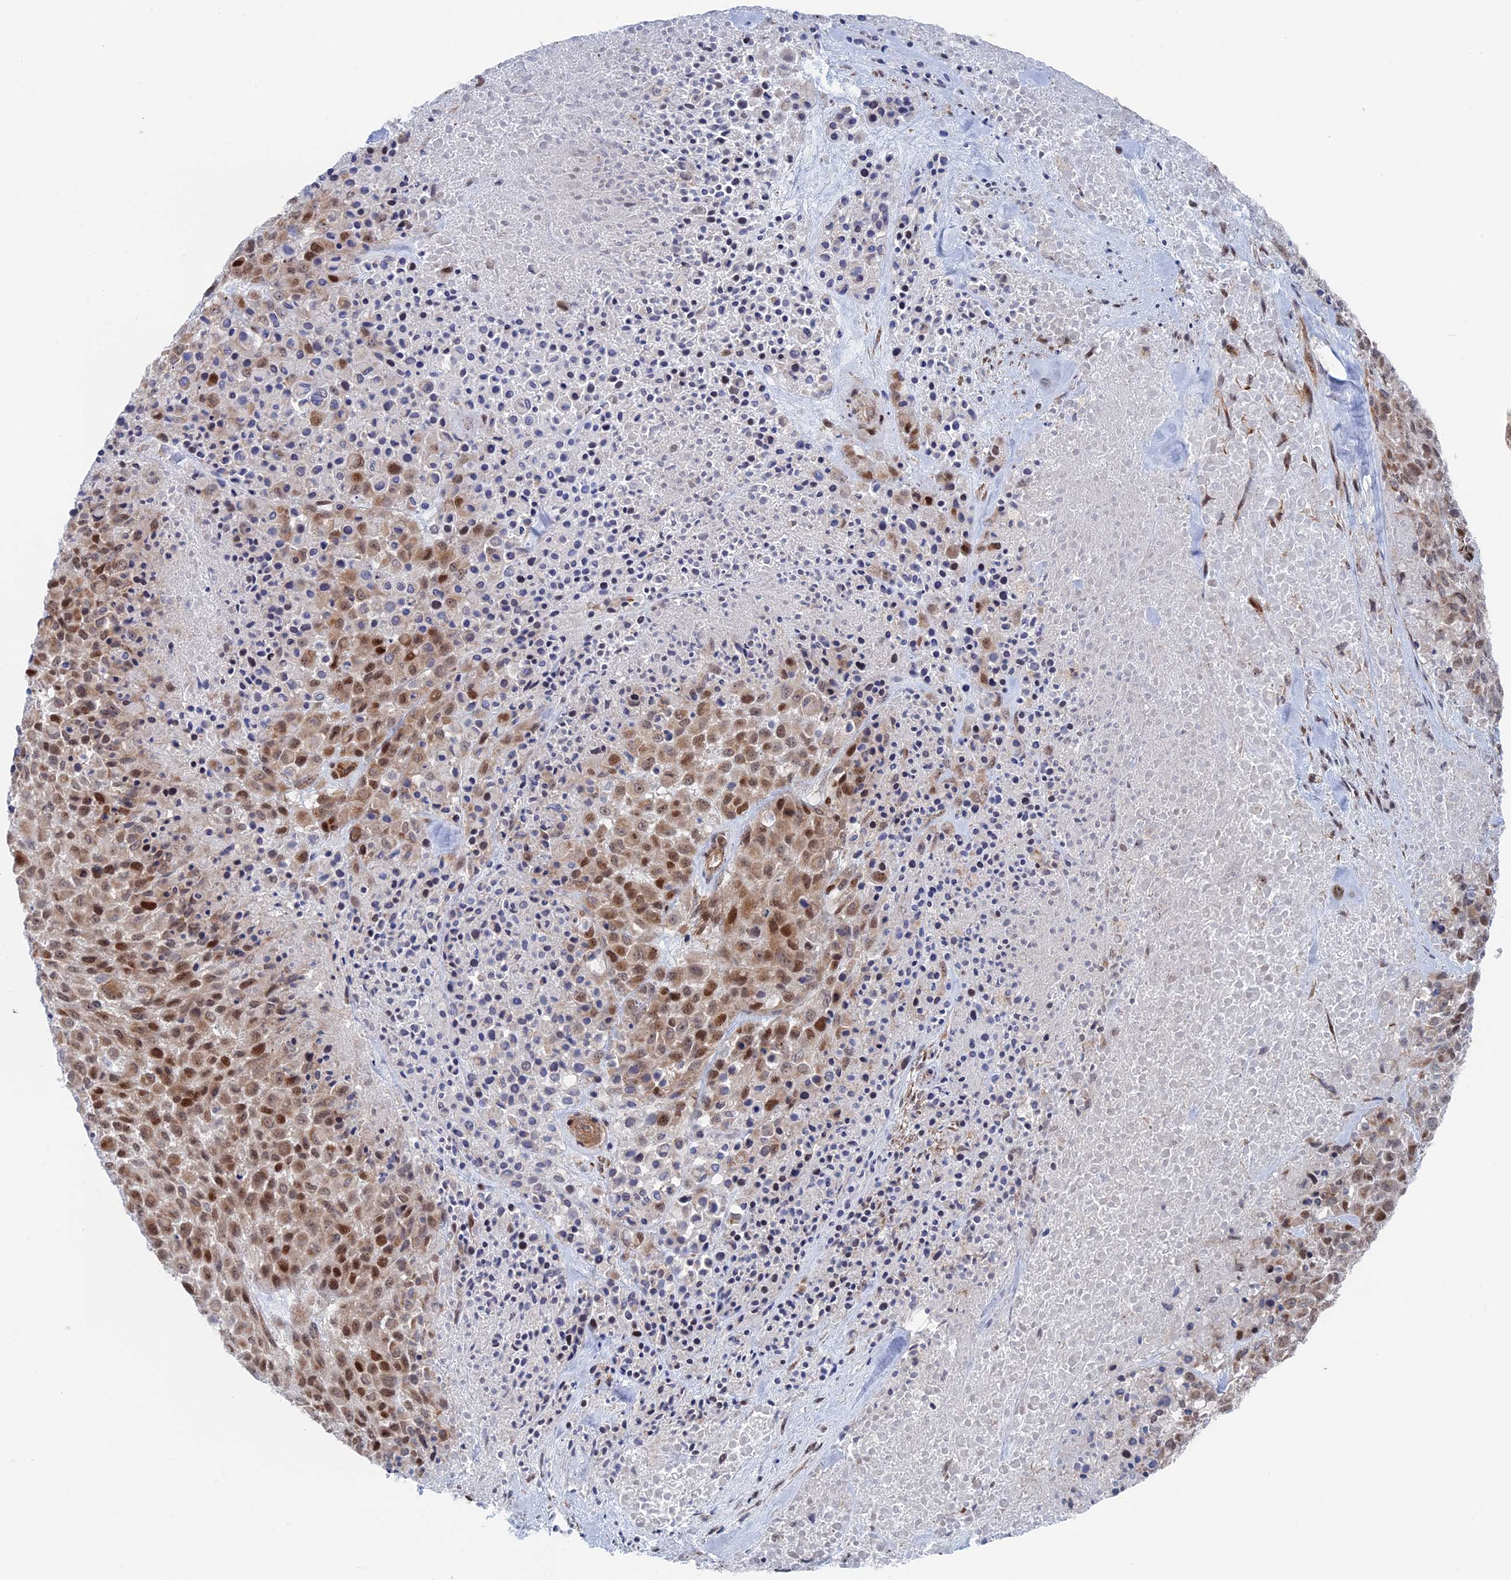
{"staining": {"intensity": "moderate", "quantity": "25%-75%", "location": "nuclear"}, "tissue": "melanoma", "cell_type": "Tumor cells", "image_type": "cancer", "snomed": [{"axis": "morphology", "description": "Malignant melanoma, Metastatic site"}, {"axis": "topography", "description": "Skin"}], "caption": "The photomicrograph displays a brown stain indicating the presence of a protein in the nuclear of tumor cells in malignant melanoma (metastatic site).", "gene": "IL7", "patient": {"sex": "female", "age": 81}}